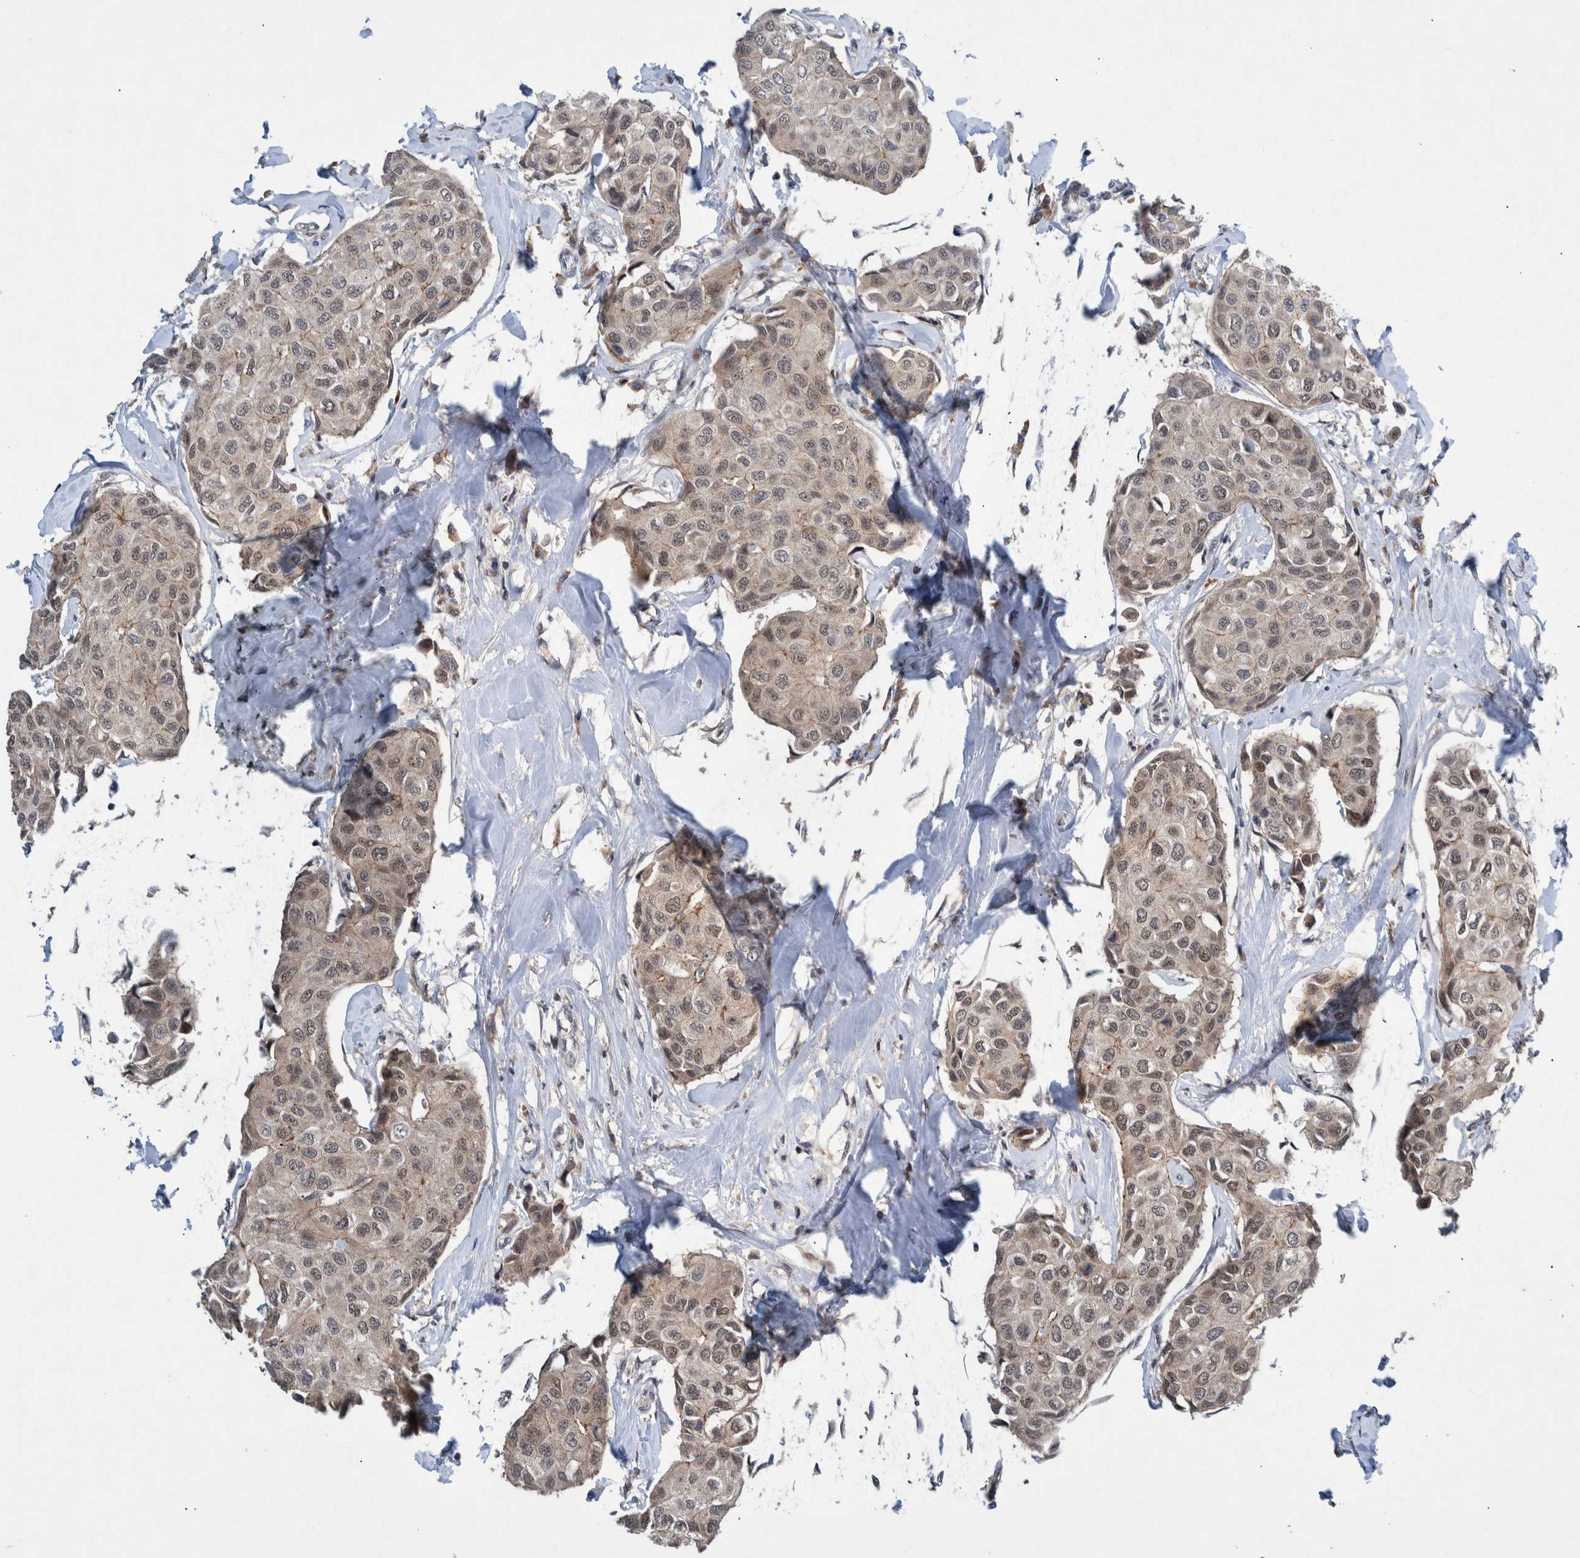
{"staining": {"intensity": "weak", "quantity": ">75%", "location": "cytoplasmic/membranous,nuclear"}, "tissue": "breast cancer", "cell_type": "Tumor cells", "image_type": "cancer", "snomed": [{"axis": "morphology", "description": "Duct carcinoma"}, {"axis": "topography", "description": "Breast"}], "caption": "Protein expression analysis of human infiltrating ductal carcinoma (breast) reveals weak cytoplasmic/membranous and nuclear staining in about >75% of tumor cells.", "gene": "ESRP1", "patient": {"sex": "female", "age": 80}}